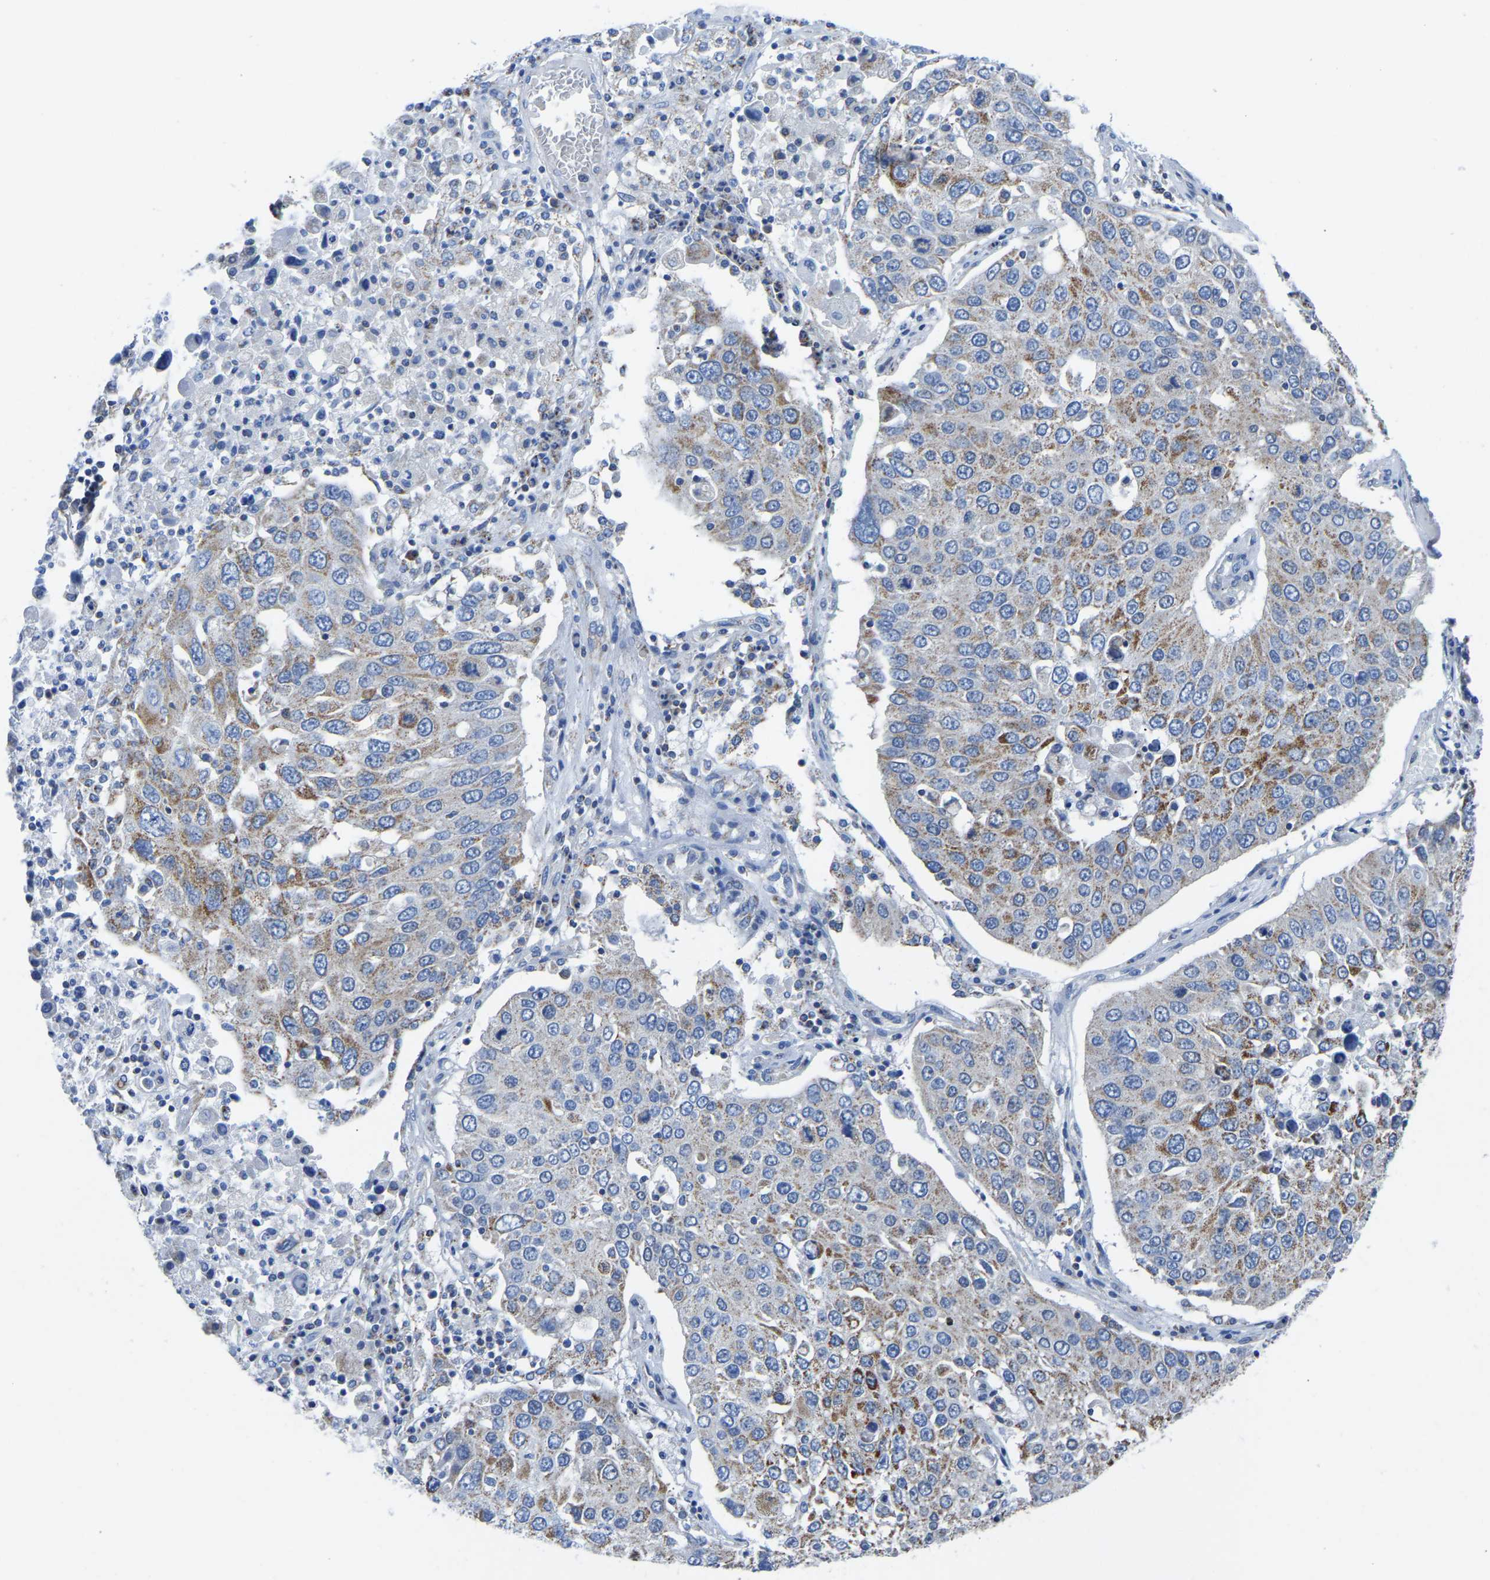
{"staining": {"intensity": "moderate", "quantity": ">75%", "location": "cytoplasmic/membranous"}, "tissue": "lung cancer", "cell_type": "Tumor cells", "image_type": "cancer", "snomed": [{"axis": "morphology", "description": "Squamous cell carcinoma, NOS"}, {"axis": "topography", "description": "Lung"}], "caption": "Lung squamous cell carcinoma tissue displays moderate cytoplasmic/membranous expression in about >75% of tumor cells", "gene": "ETFA", "patient": {"sex": "male", "age": 65}}